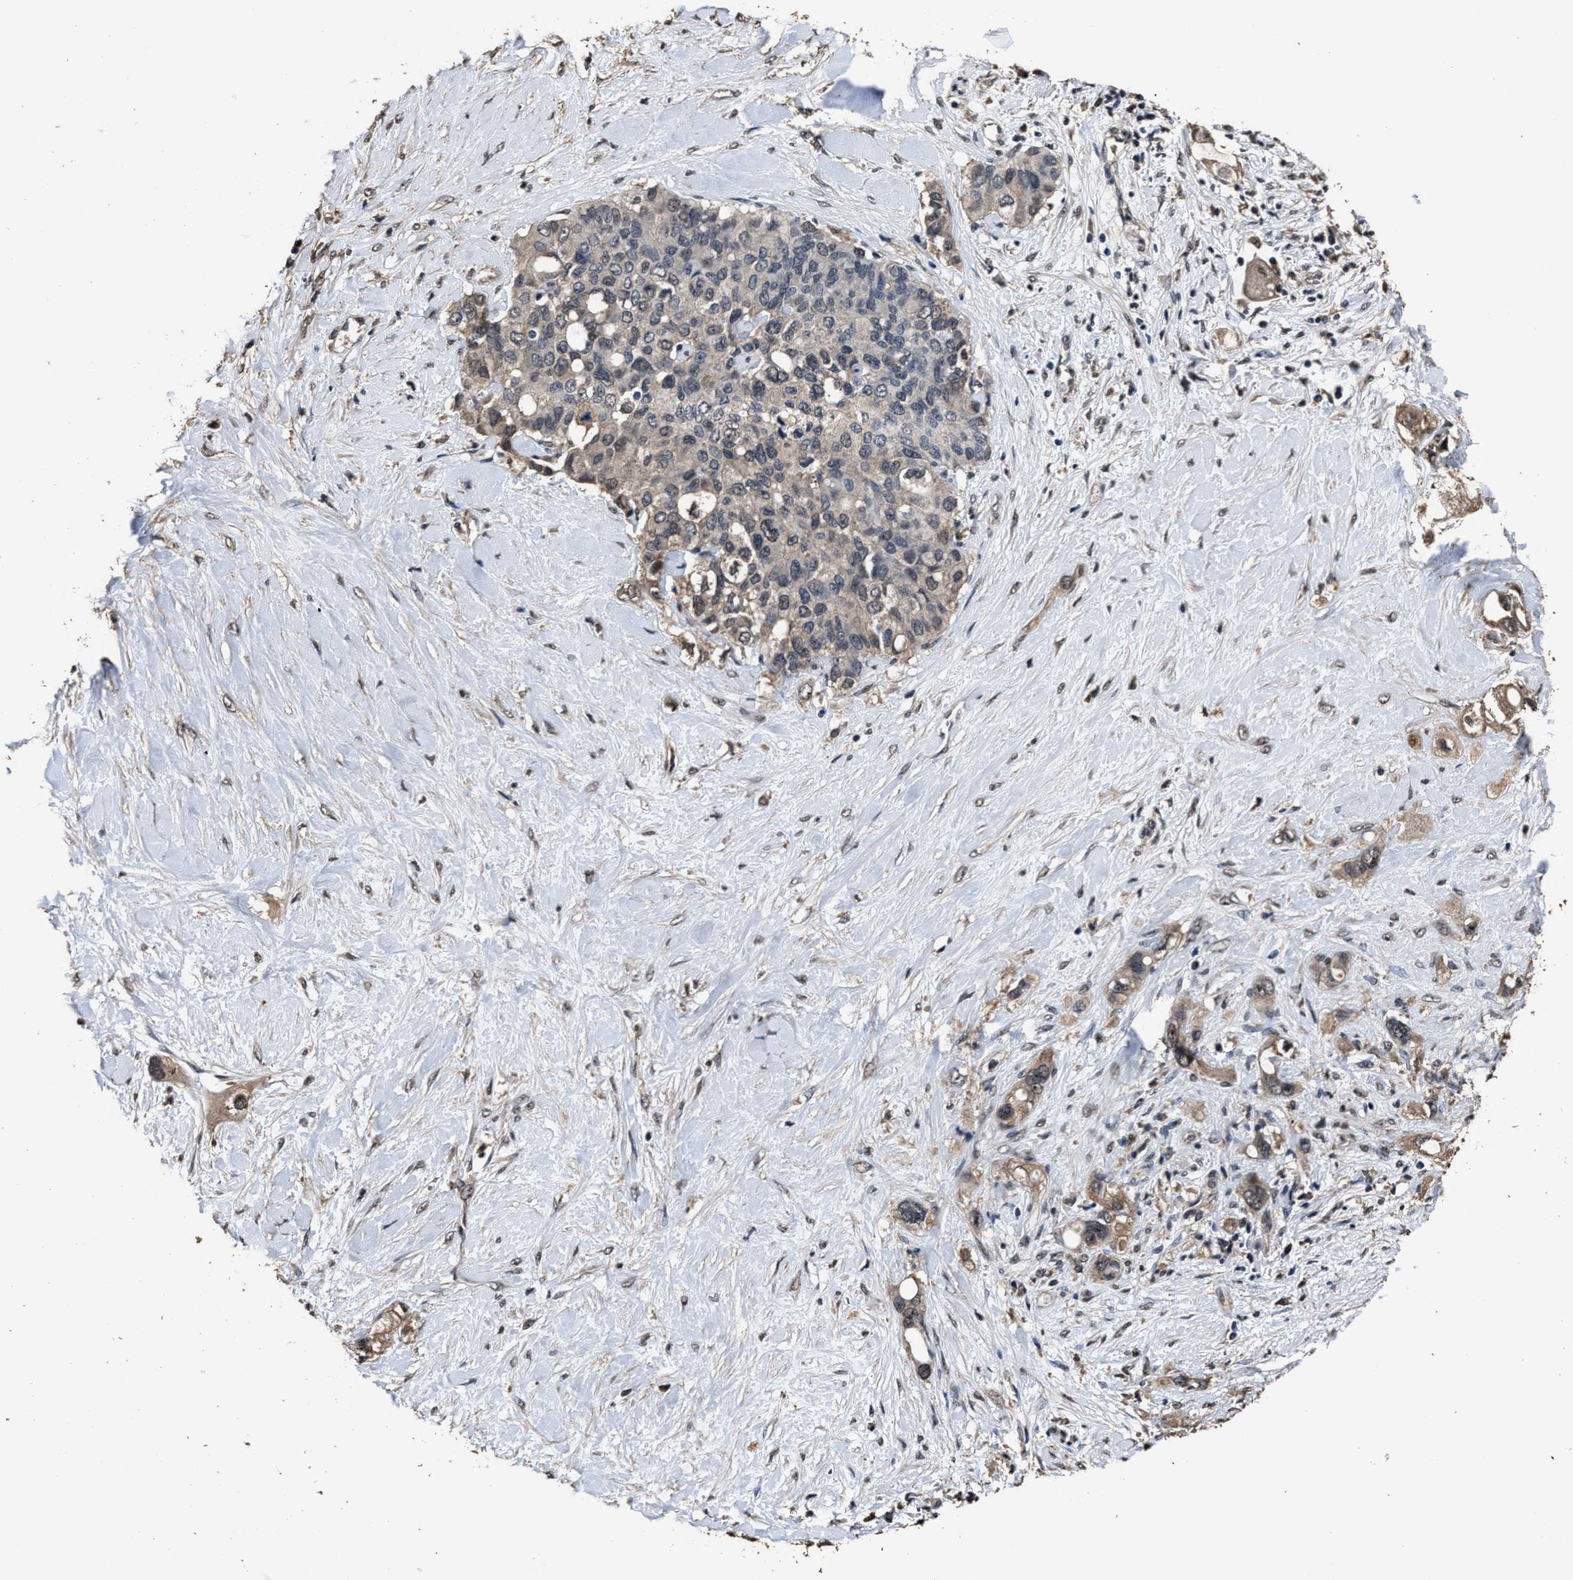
{"staining": {"intensity": "weak", "quantity": "<25%", "location": "cytoplasmic/membranous"}, "tissue": "pancreatic cancer", "cell_type": "Tumor cells", "image_type": "cancer", "snomed": [{"axis": "morphology", "description": "Adenocarcinoma, NOS"}, {"axis": "topography", "description": "Pancreas"}], "caption": "This is an IHC photomicrograph of human adenocarcinoma (pancreatic). There is no positivity in tumor cells.", "gene": "RSBN1L", "patient": {"sex": "female", "age": 56}}